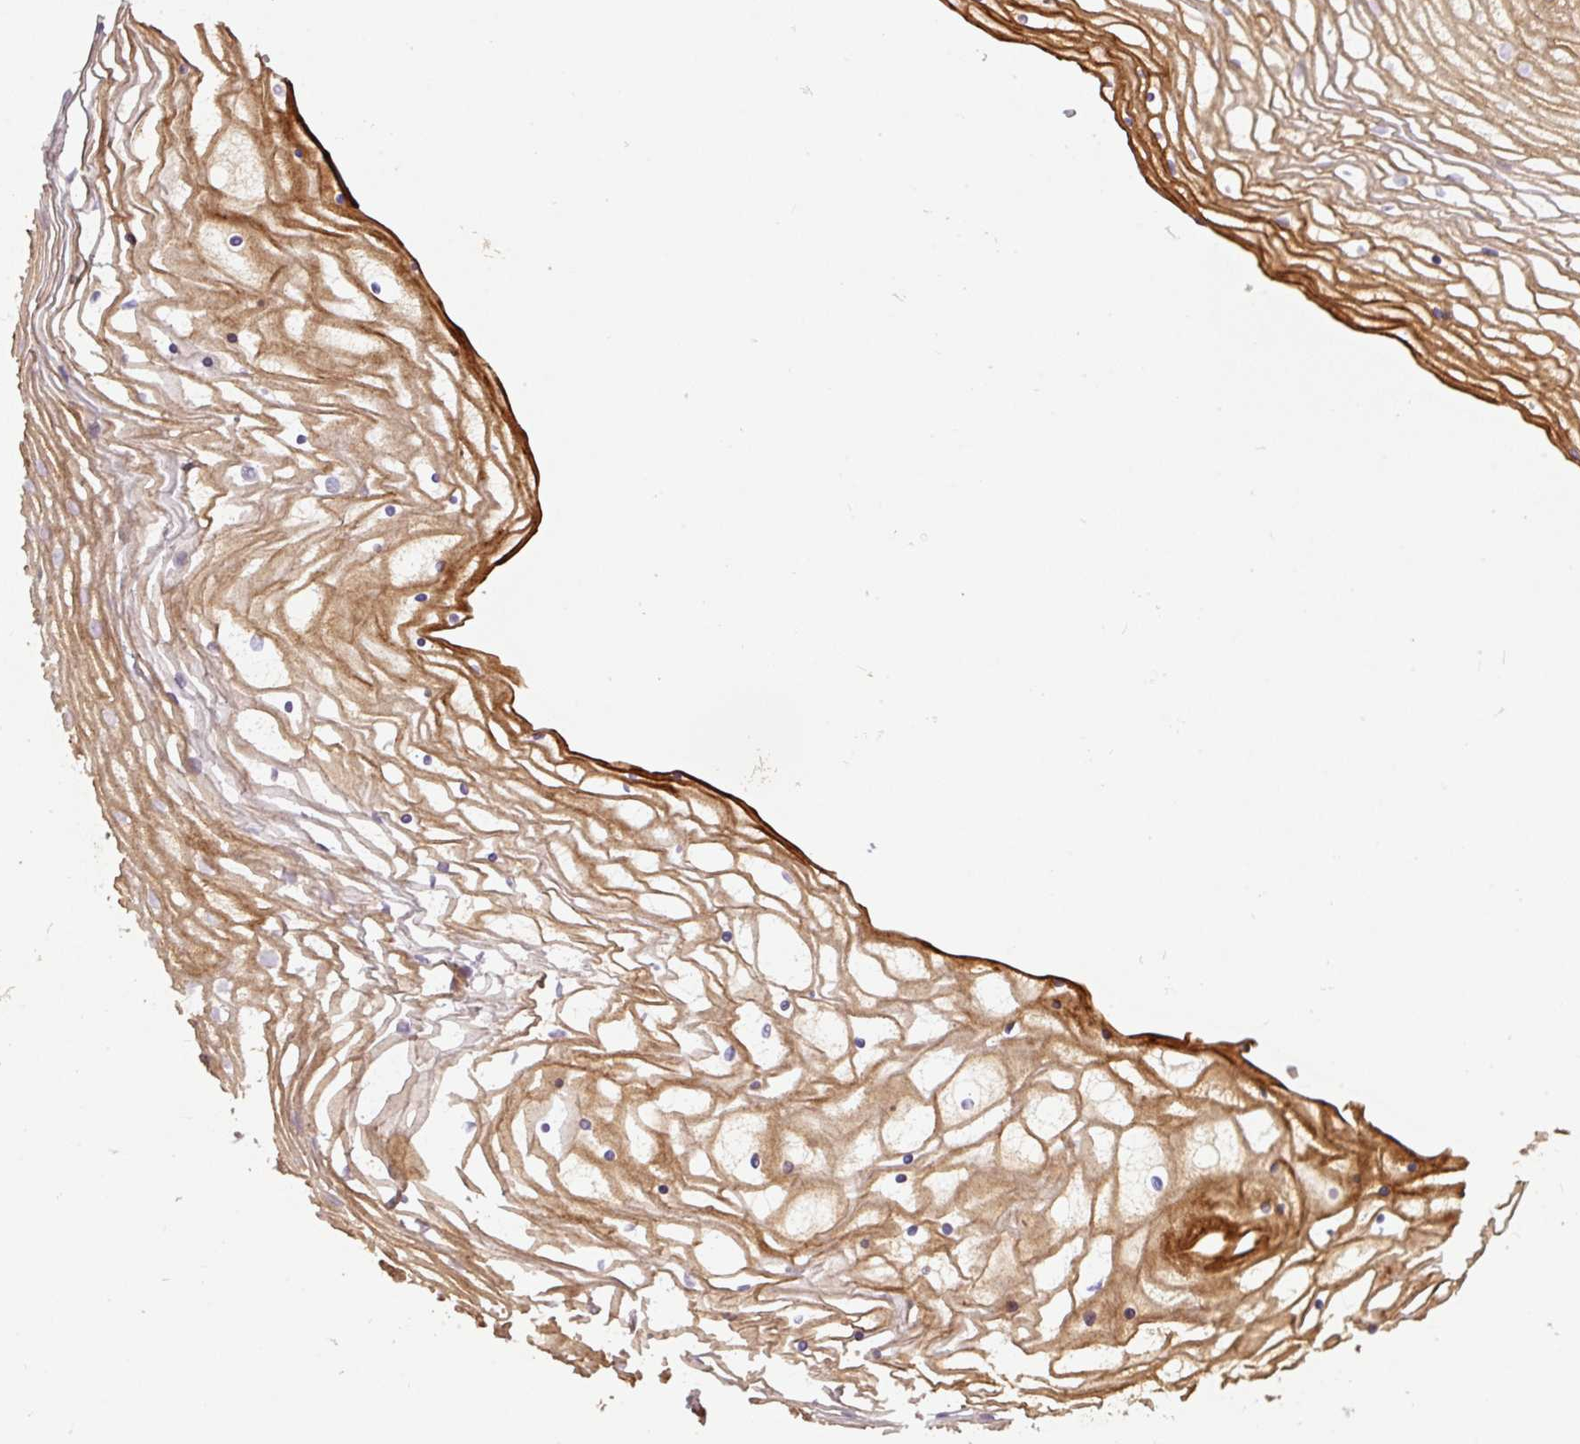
{"staining": {"intensity": "strong", "quantity": "25%-75%", "location": "cytoplasmic/membranous"}, "tissue": "vagina", "cell_type": "Squamous epithelial cells", "image_type": "normal", "snomed": [{"axis": "morphology", "description": "Normal tissue, NOS"}, {"axis": "topography", "description": "Vagina"}], "caption": "Protein staining displays strong cytoplasmic/membranous expression in about 25%-75% of squamous epithelial cells in benign vagina. The staining is performed using DAB brown chromogen to label protein expression. The nuclei are counter-stained blue using hematoxylin.", "gene": "DAPK1", "patient": {"sex": "female", "age": 56}}